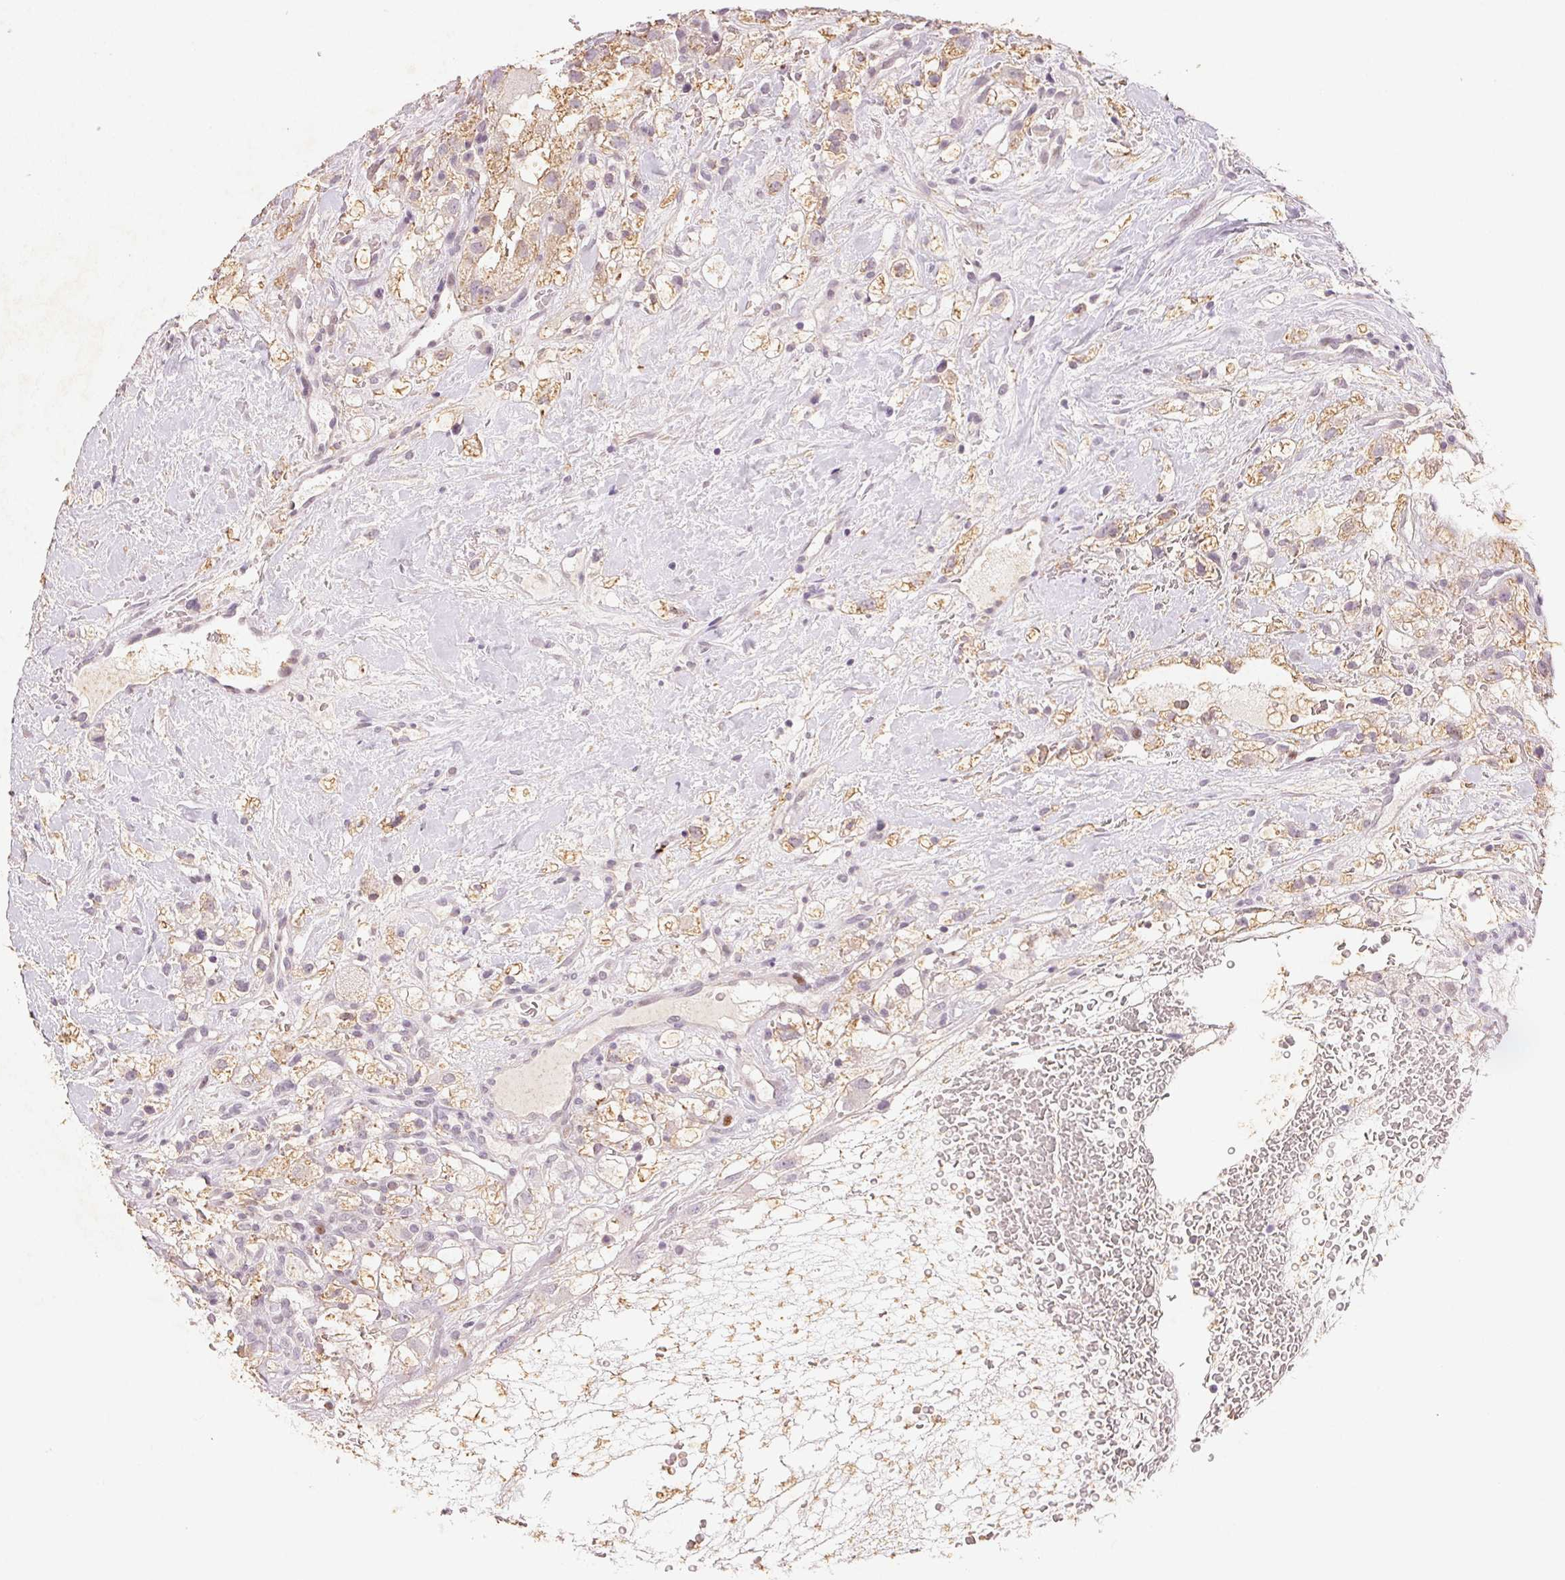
{"staining": {"intensity": "weak", "quantity": "<25%", "location": "cytoplasmic/membranous"}, "tissue": "renal cancer", "cell_type": "Tumor cells", "image_type": "cancer", "snomed": [{"axis": "morphology", "description": "Adenocarcinoma, NOS"}, {"axis": "topography", "description": "Kidney"}], "caption": "Immunohistochemistry (IHC) photomicrograph of neoplastic tissue: human adenocarcinoma (renal) stained with DAB (3,3'-diaminobenzidine) demonstrates no significant protein staining in tumor cells.", "gene": "SMTN", "patient": {"sex": "male", "age": 59}}